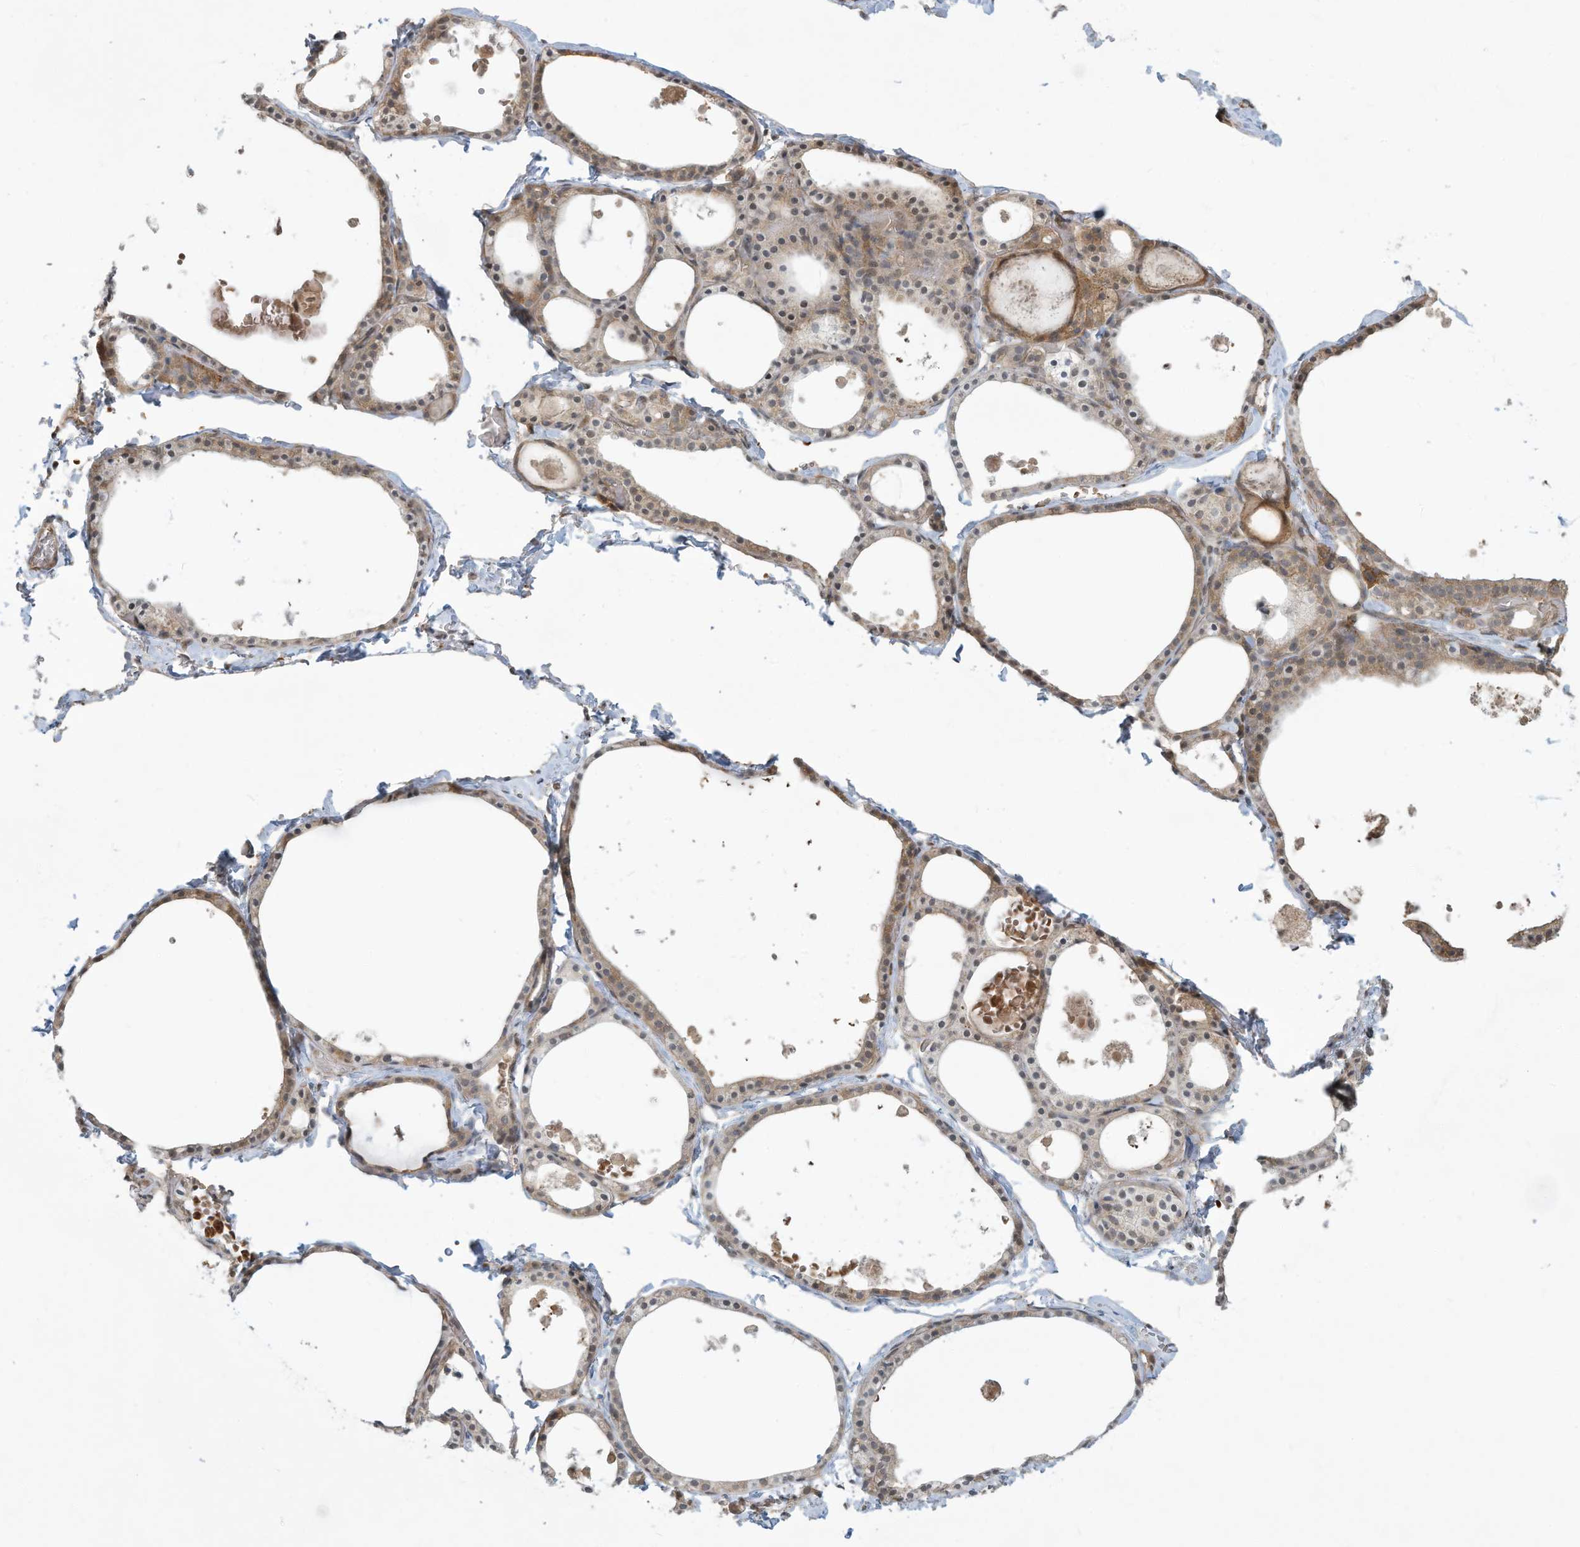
{"staining": {"intensity": "moderate", "quantity": ">75%", "location": "cytoplasmic/membranous"}, "tissue": "thyroid gland", "cell_type": "Glandular cells", "image_type": "normal", "snomed": [{"axis": "morphology", "description": "Normal tissue, NOS"}, {"axis": "topography", "description": "Thyroid gland"}], "caption": "Immunohistochemistry (IHC) micrograph of normal human thyroid gland stained for a protein (brown), which displays medium levels of moderate cytoplasmic/membranous staining in approximately >75% of glandular cells.", "gene": "ERI2", "patient": {"sex": "male", "age": 56}}